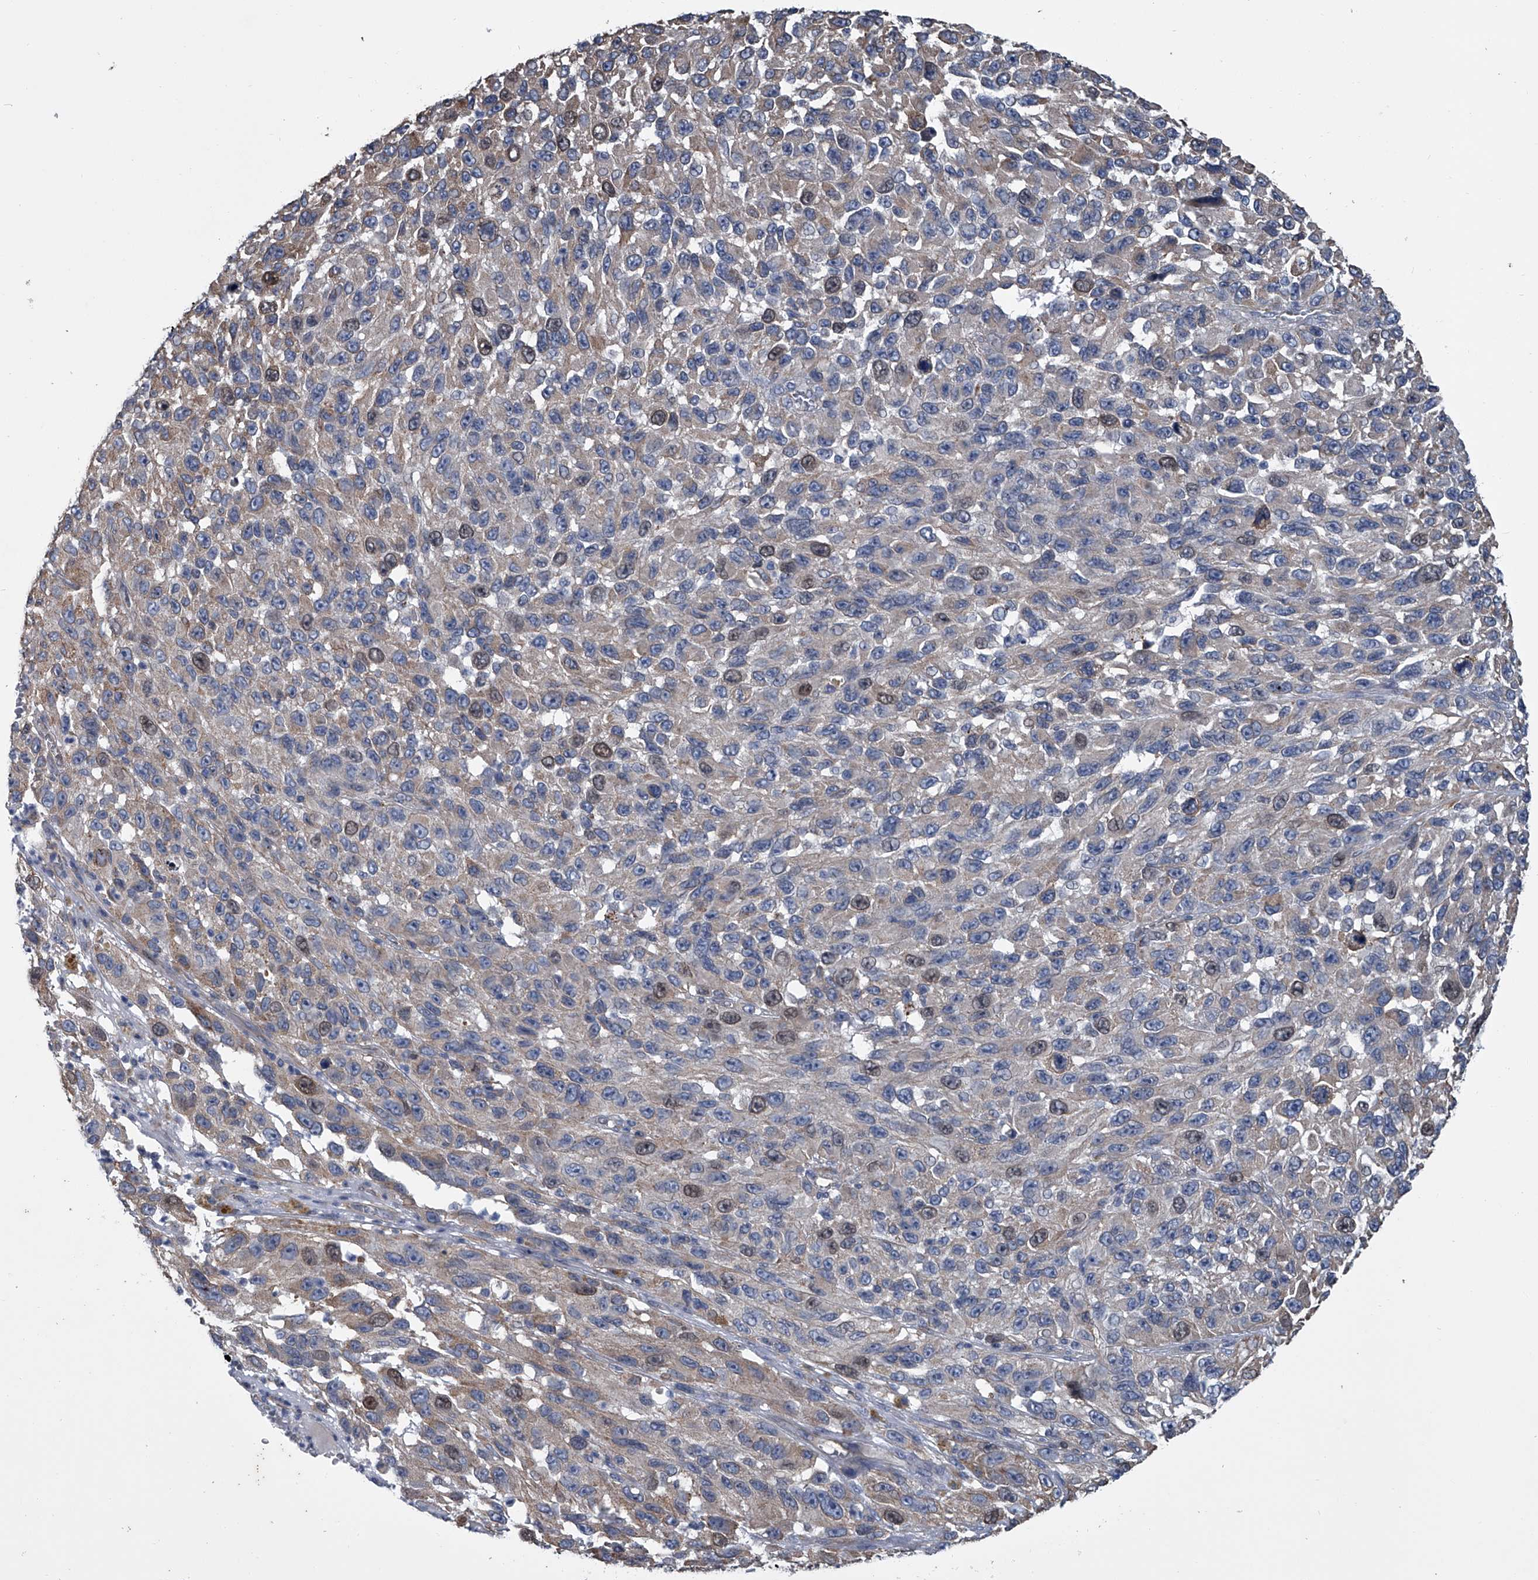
{"staining": {"intensity": "weak", "quantity": "<25%", "location": "nuclear"}, "tissue": "melanoma", "cell_type": "Tumor cells", "image_type": "cancer", "snomed": [{"axis": "morphology", "description": "Malignant melanoma, NOS"}, {"axis": "topography", "description": "Skin"}], "caption": "Immunohistochemistry (IHC) micrograph of neoplastic tissue: human malignant melanoma stained with DAB exhibits no significant protein expression in tumor cells.", "gene": "ABCG1", "patient": {"sex": "female", "age": 96}}